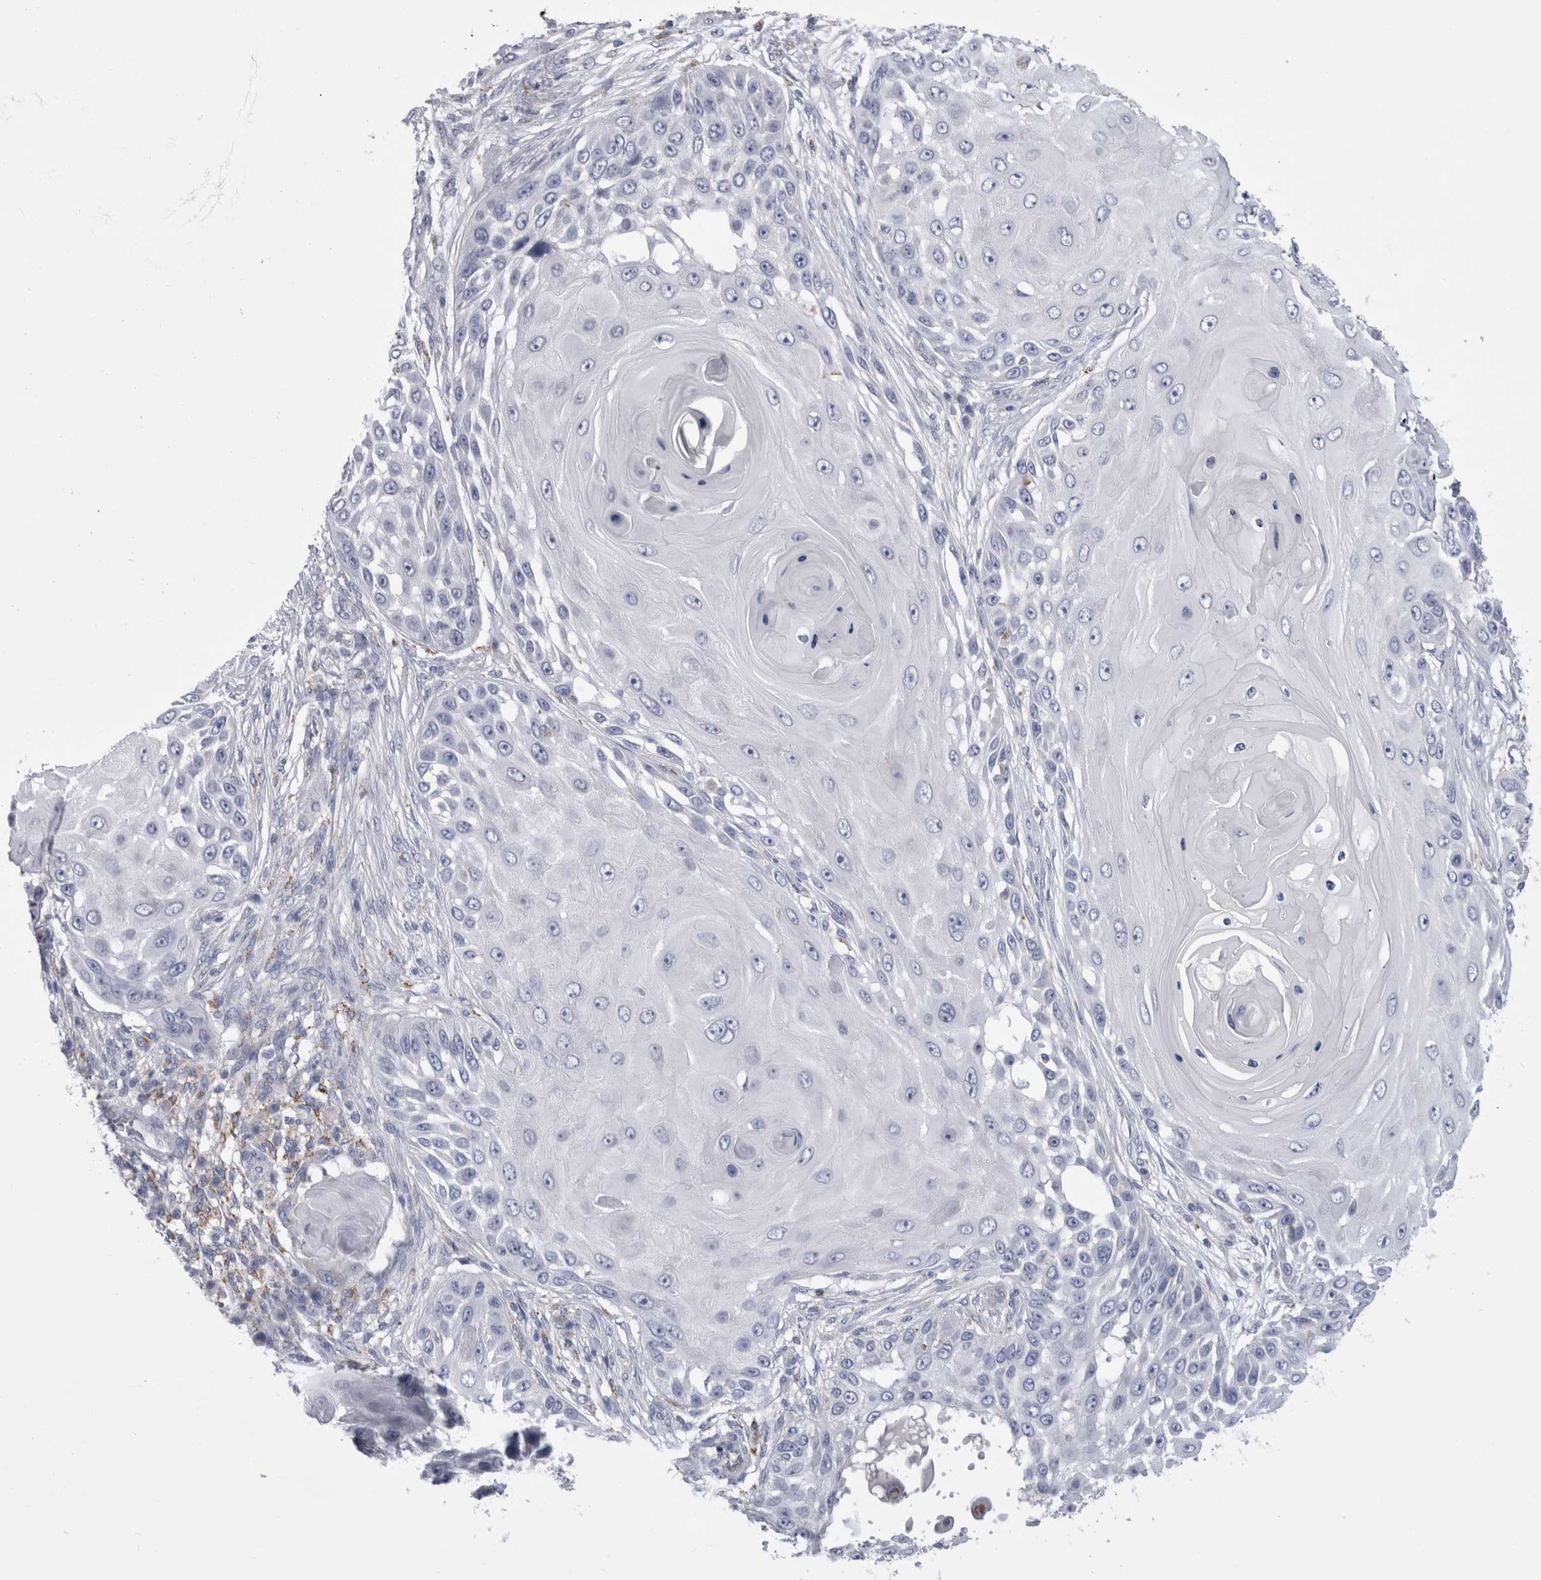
{"staining": {"intensity": "negative", "quantity": "none", "location": "none"}, "tissue": "skin cancer", "cell_type": "Tumor cells", "image_type": "cancer", "snomed": [{"axis": "morphology", "description": "Squamous cell carcinoma, NOS"}, {"axis": "topography", "description": "Skin"}], "caption": "There is no significant positivity in tumor cells of squamous cell carcinoma (skin).", "gene": "GATM", "patient": {"sex": "female", "age": 44}}